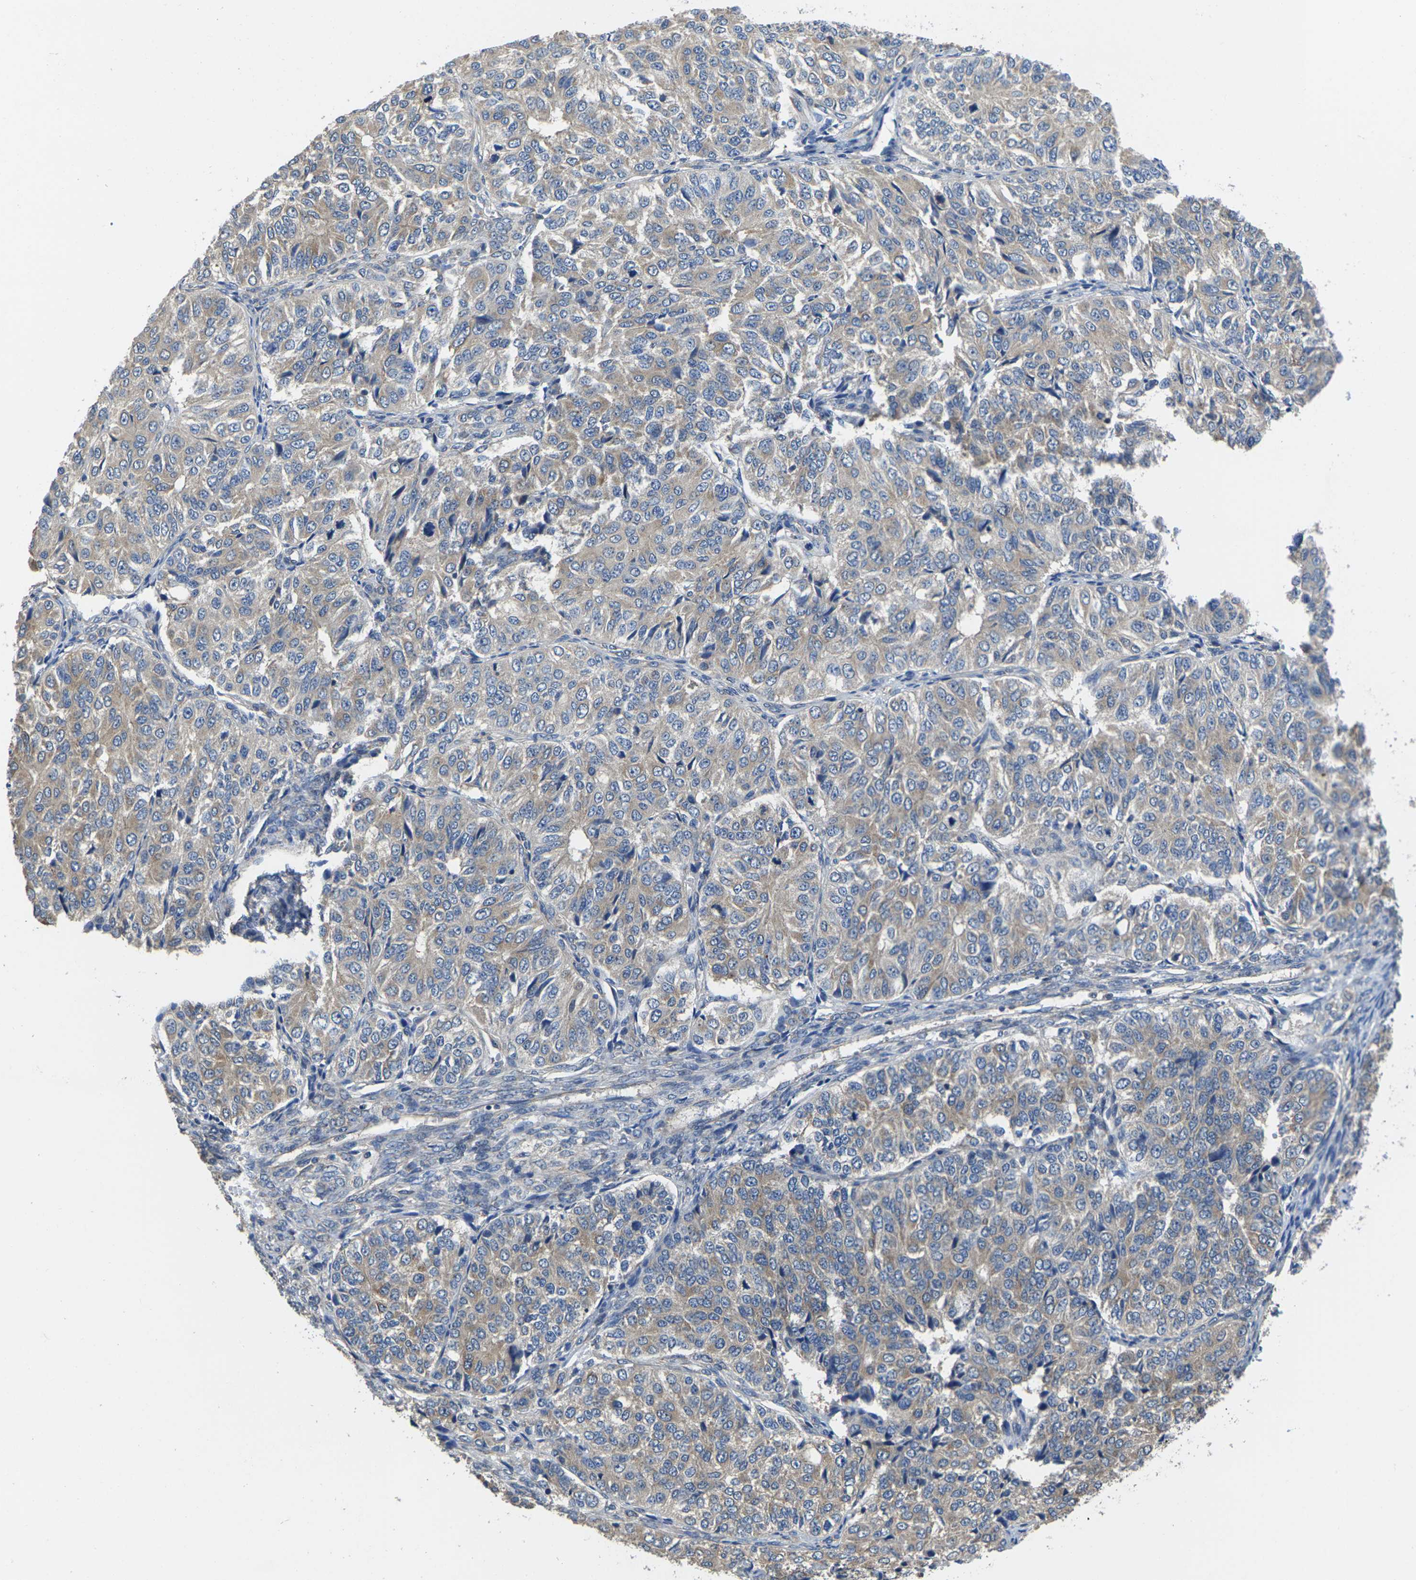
{"staining": {"intensity": "weak", "quantity": ">75%", "location": "cytoplasmic/membranous"}, "tissue": "ovarian cancer", "cell_type": "Tumor cells", "image_type": "cancer", "snomed": [{"axis": "morphology", "description": "Carcinoma, endometroid"}, {"axis": "topography", "description": "Ovary"}], "caption": "Protein staining of ovarian endometroid carcinoma tissue reveals weak cytoplasmic/membranous expression in approximately >75% of tumor cells.", "gene": "TMCC2", "patient": {"sex": "female", "age": 51}}